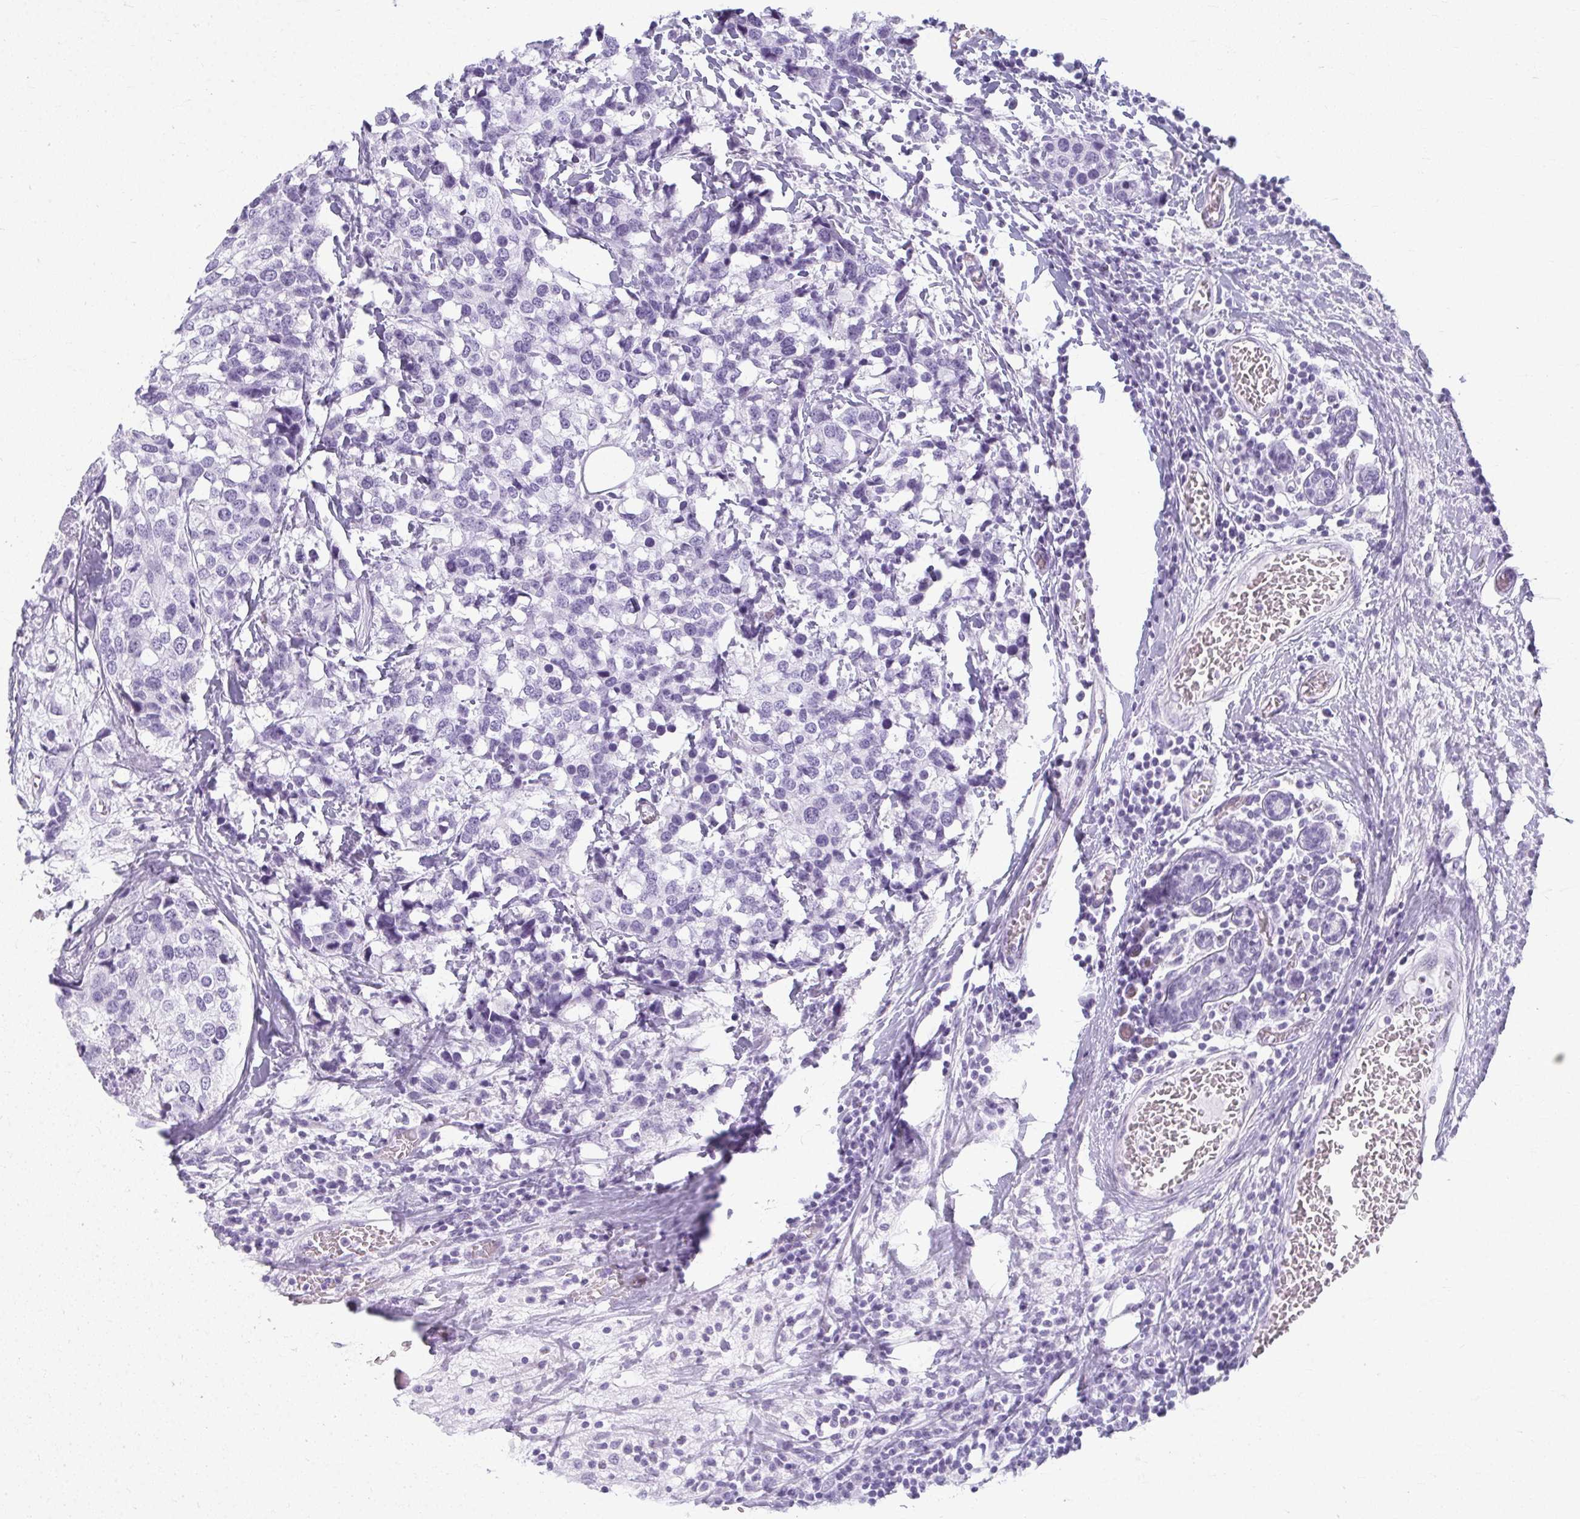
{"staining": {"intensity": "negative", "quantity": "none", "location": "none"}, "tissue": "breast cancer", "cell_type": "Tumor cells", "image_type": "cancer", "snomed": [{"axis": "morphology", "description": "Lobular carcinoma"}, {"axis": "topography", "description": "Breast"}], "caption": "IHC of human breast lobular carcinoma displays no staining in tumor cells.", "gene": "MOBP", "patient": {"sex": "female", "age": 59}}